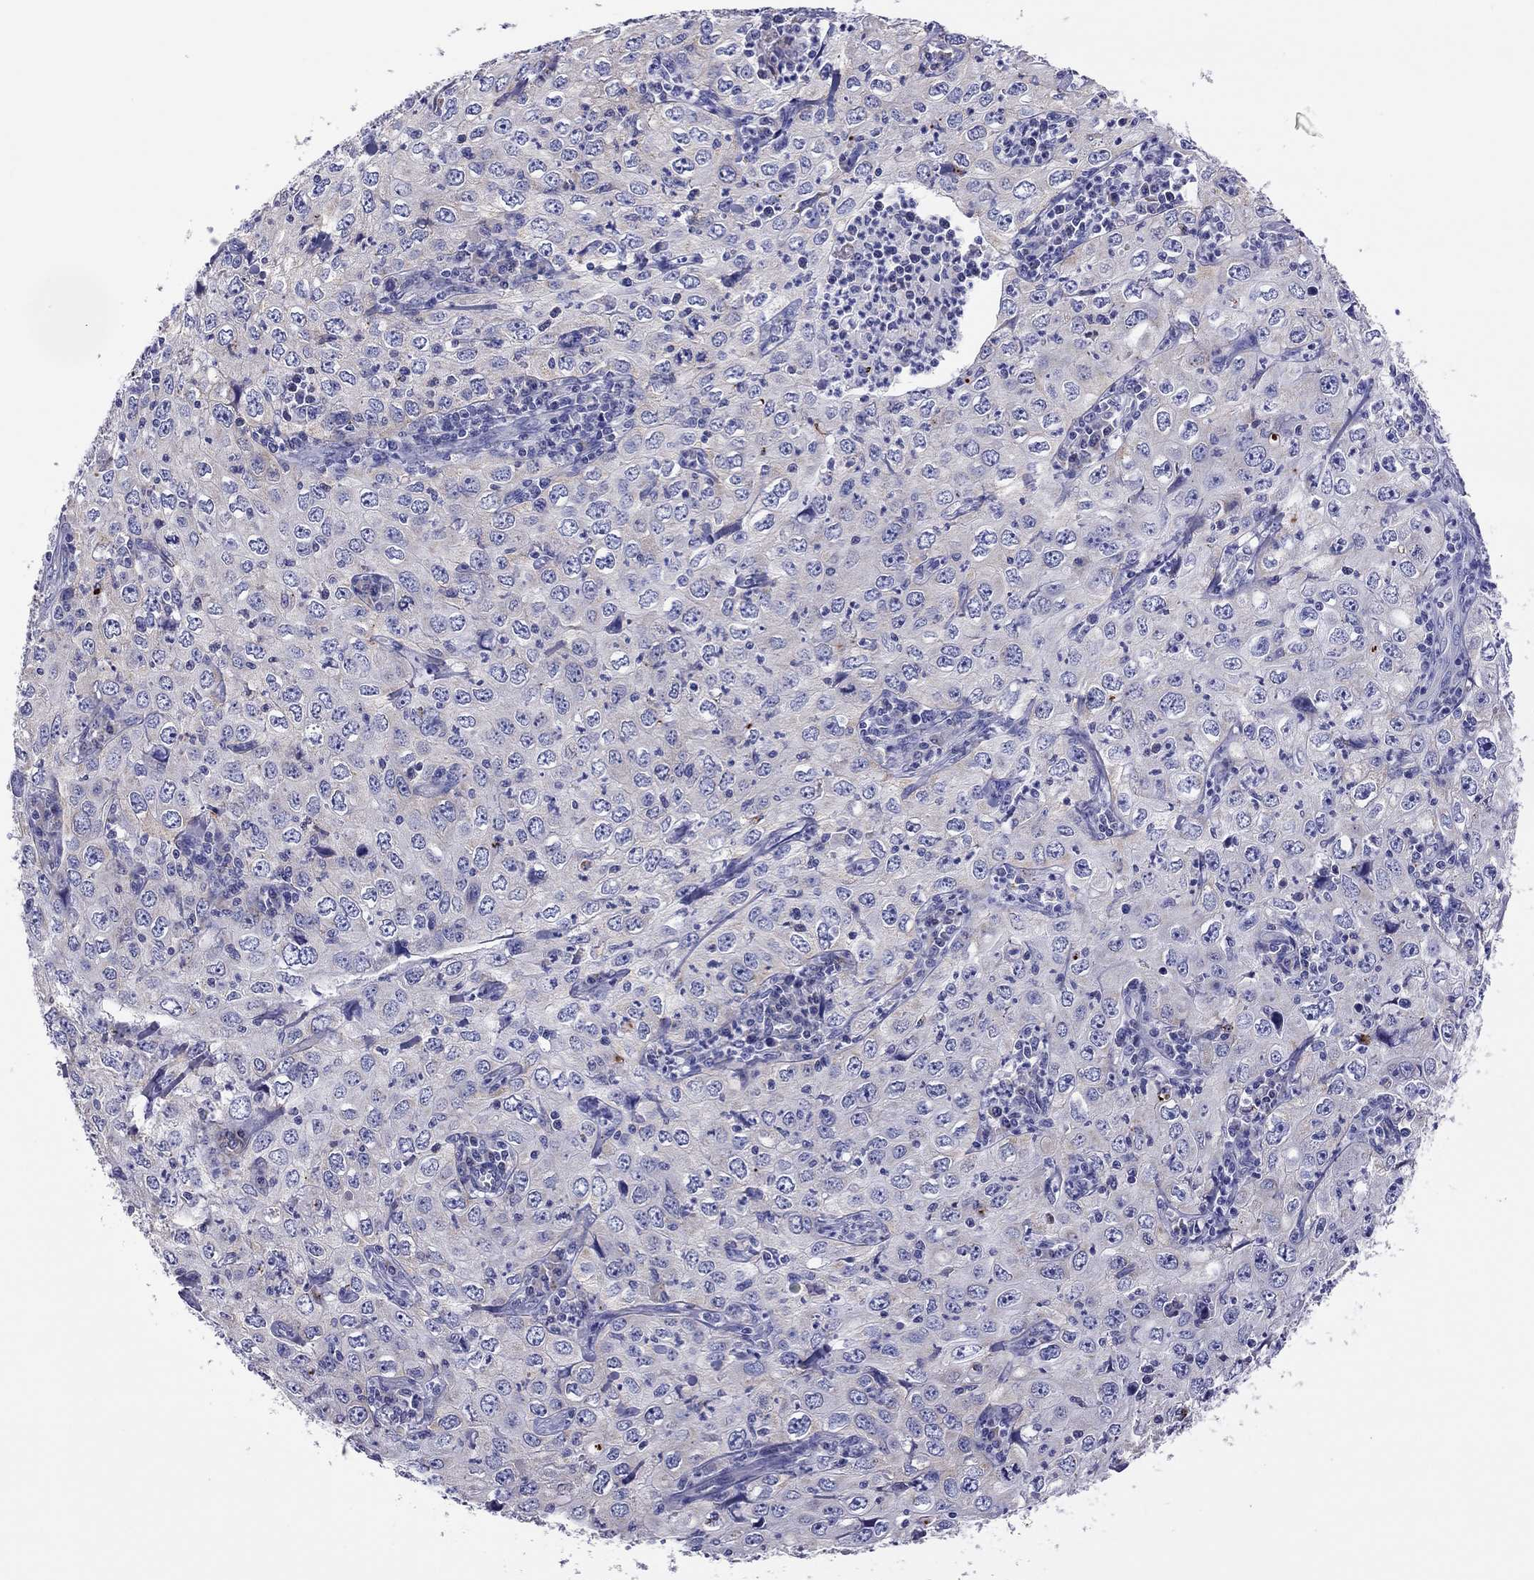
{"staining": {"intensity": "negative", "quantity": "none", "location": "none"}, "tissue": "cervical cancer", "cell_type": "Tumor cells", "image_type": "cancer", "snomed": [{"axis": "morphology", "description": "Squamous cell carcinoma, NOS"}, {"axis": "topography", "description": "Cervix"}], "caption": "This is an immunohistochemistry (IHC) histopathology image of human squamous cell carcinoma (cervical). There is no positivity in tumor cells.", "gene": "COL9A1", "patient": {"sex": "female", "age": 24}}